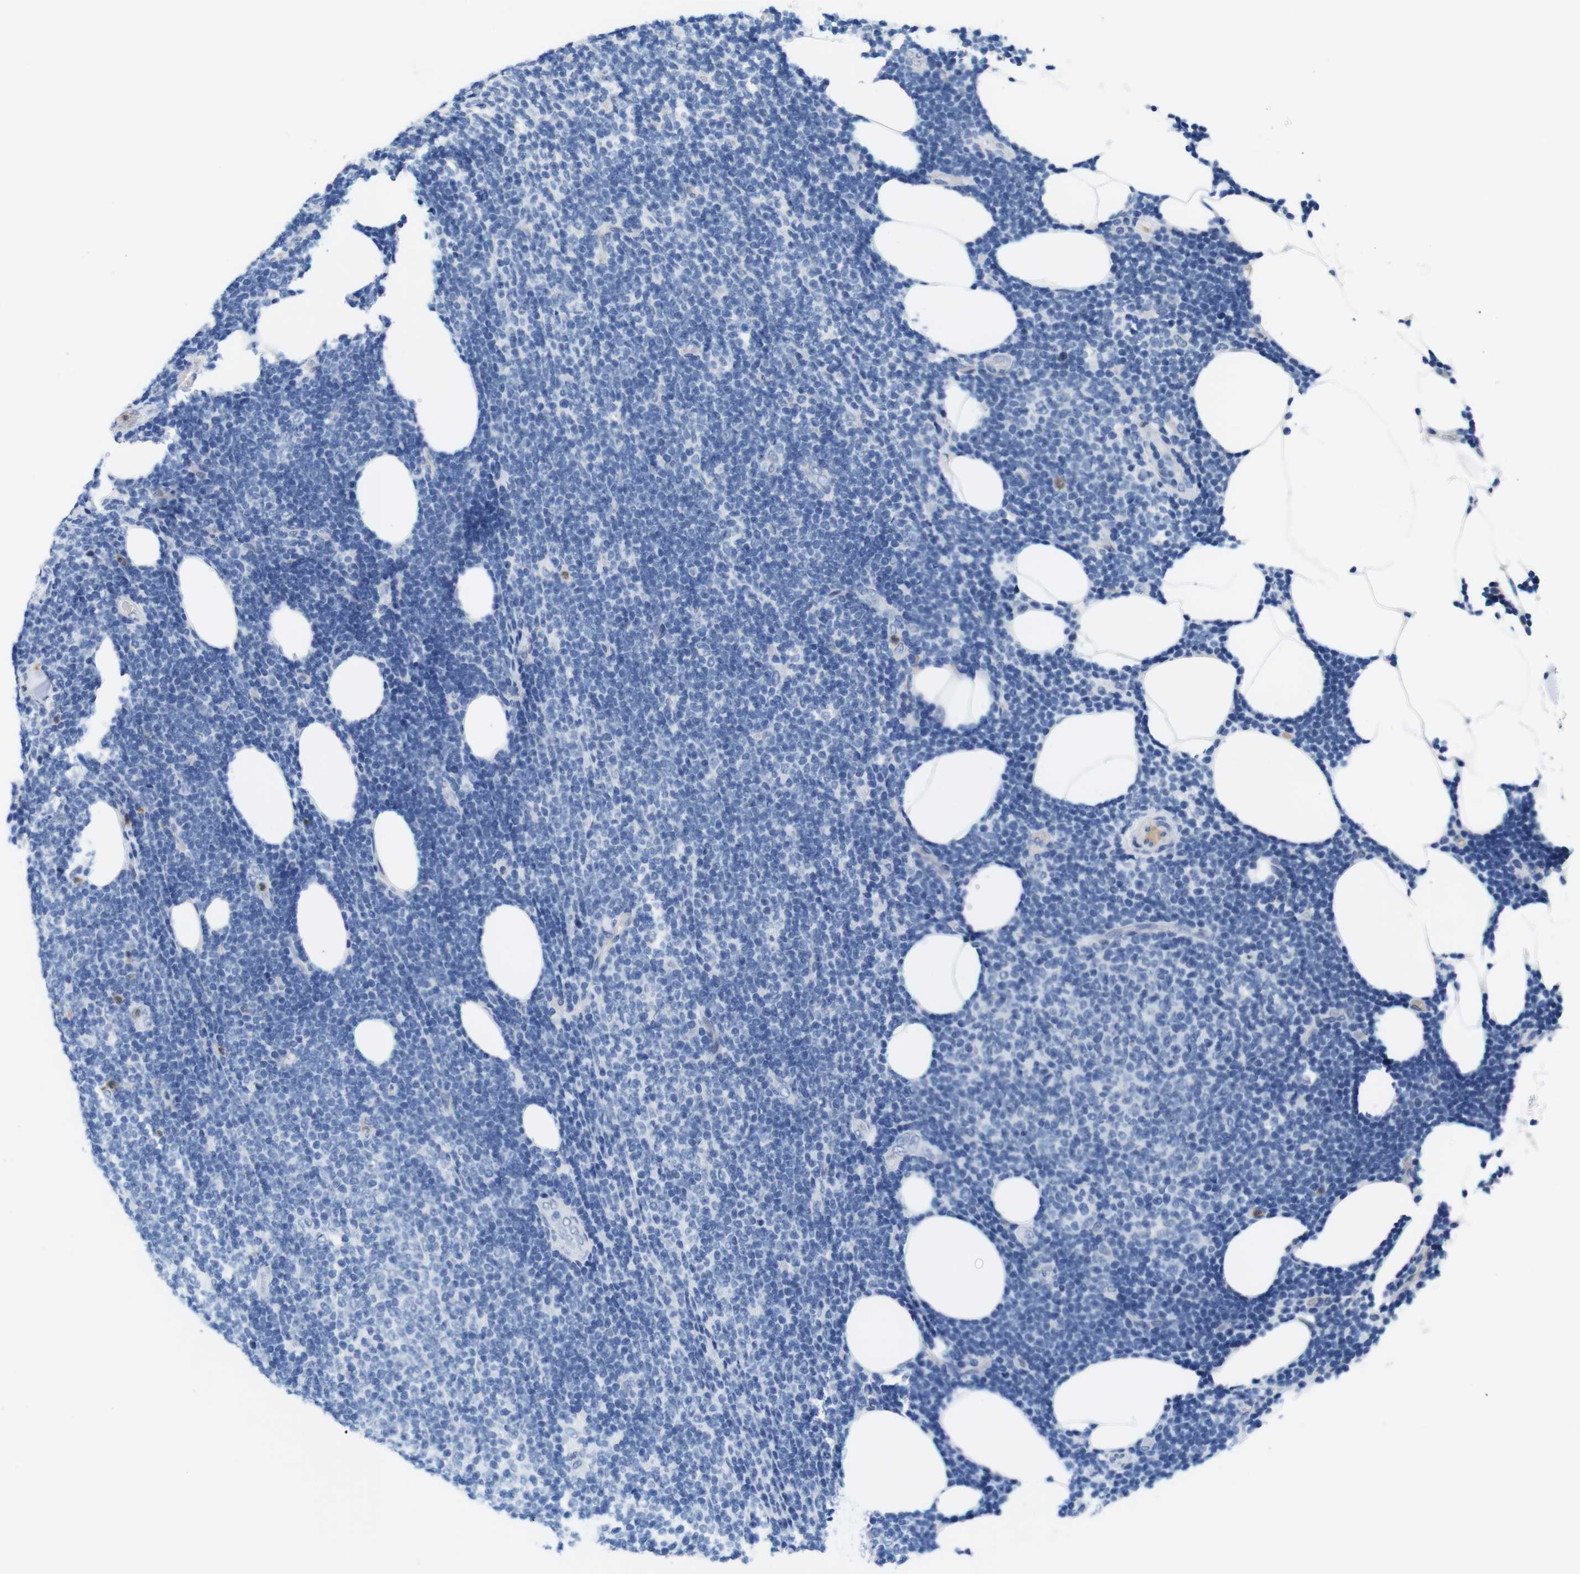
{"staining": {"intensity": "negative", "quantity": "none", "location": "none"}, "tissue": "lymphoma", "cell_type": "Tumor cells", "image_type": "cancer", "snomed": [{"axis": "morphology", "description": "Malignant lymphoma, non-Hodgkin's type, Low grade"}, {"axis": "topography", "description": "Lymph node"}], "caption": "Immunohistochemical staining of human lymphoma exhibits no significant staining in tumor cells.", "gene": "C1RL", "patient": {"sex": "male", "age": 66}}